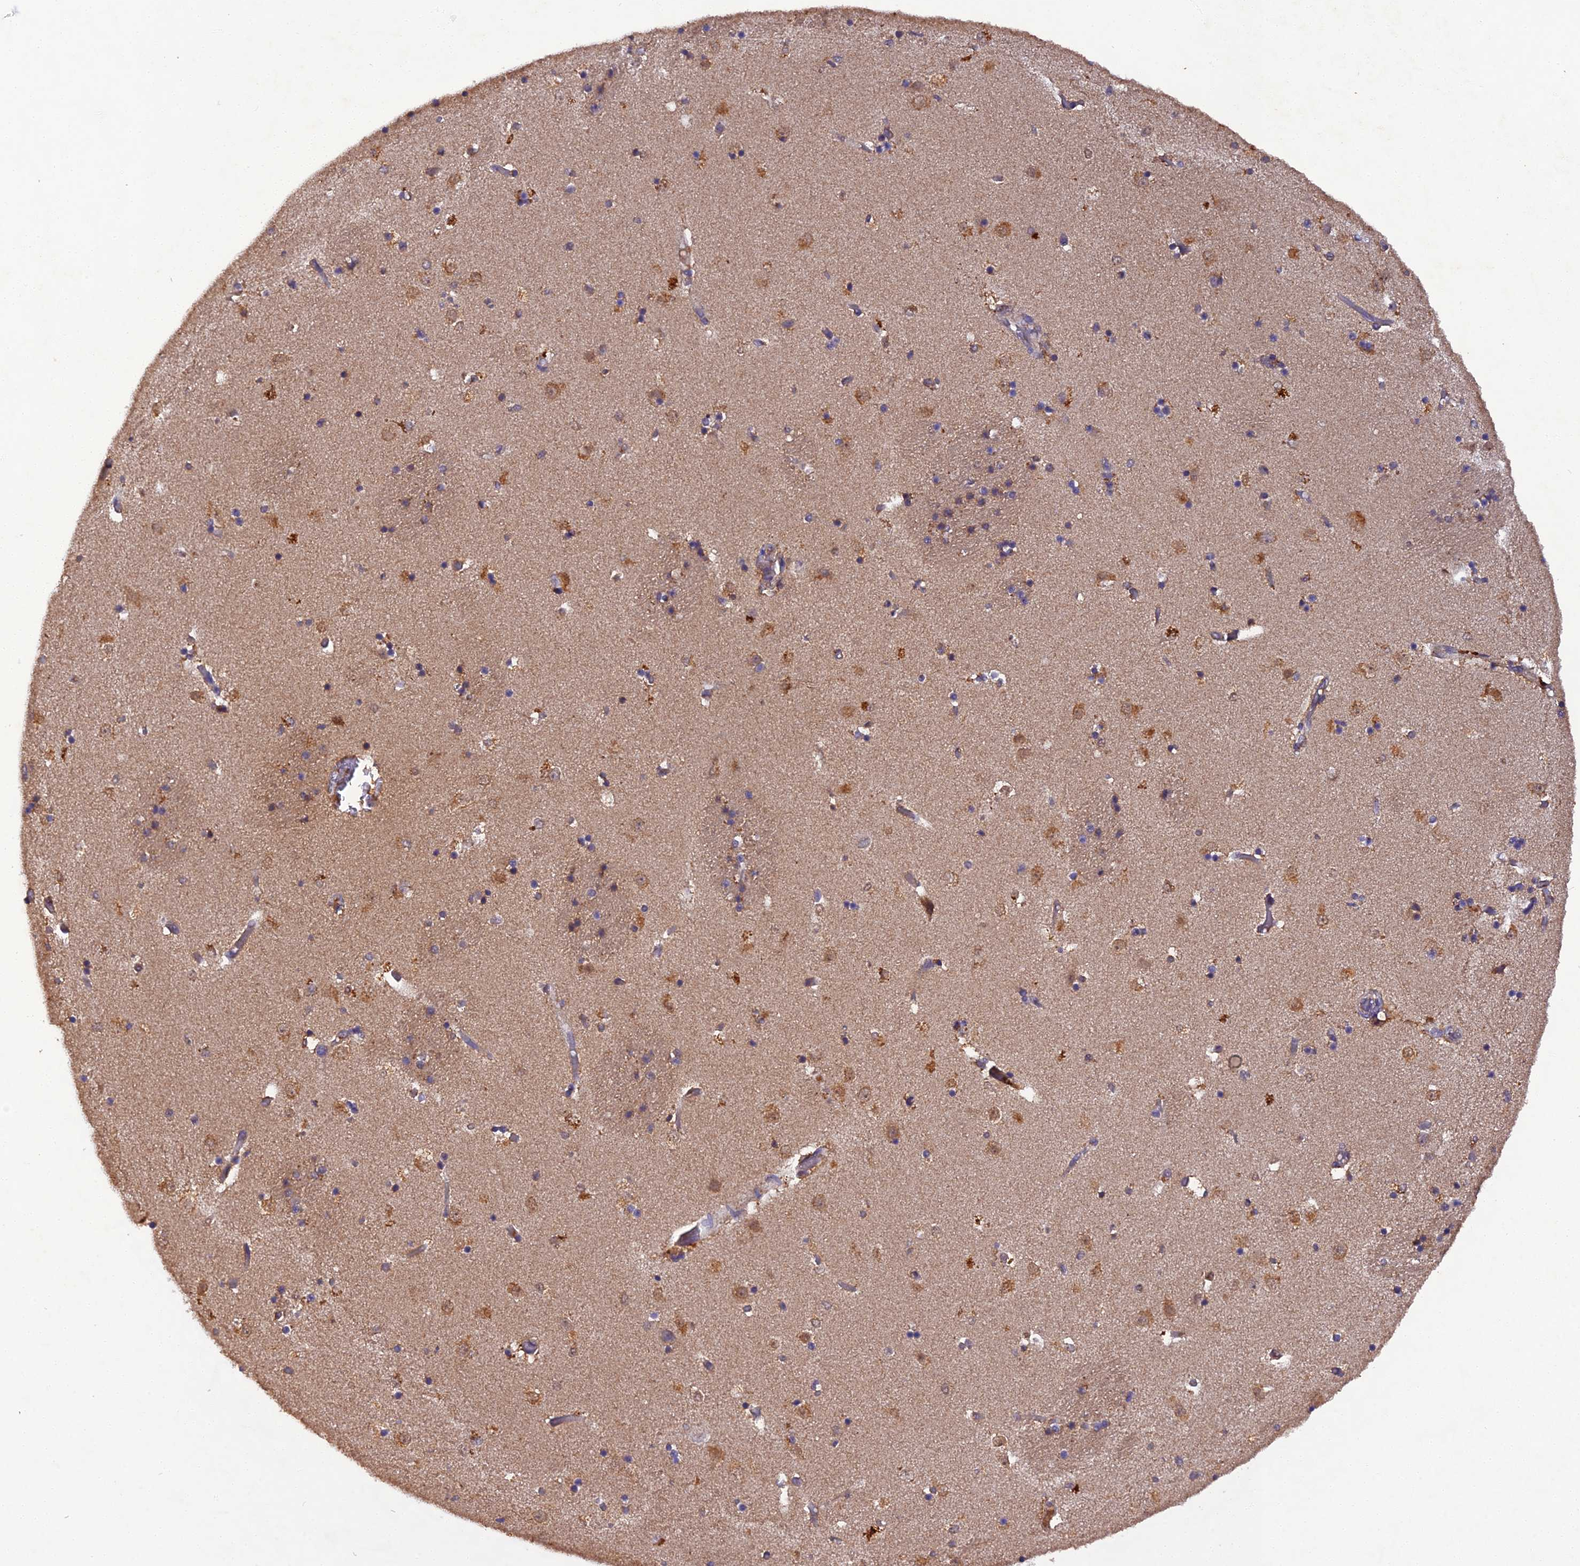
{"staining": {"intensity": "moderate", "quantity": "<25%", "location": "cytoplasmic/membranous"}, "tissue": "caudate", "cell_type": "Glial cells", "image_type": "normal", "snomed": [{"axis": "morphology", "description": "Normal tissue, NOS"}, {"axis": "topography", "description": "Lateral ventricle wall"}], "caption": "Moderate cytoplasmic/membranous positivity is identified in approximately <25% of glial cells in unremarkable caudate. The staining was performed using DAB to visualize the protein expression in brown, while the nuclei were stained in blue with hematoxylin (Magnification: 20x).", "gene": "TMEM258", "patient": {"sex": "female", "age": 52}}